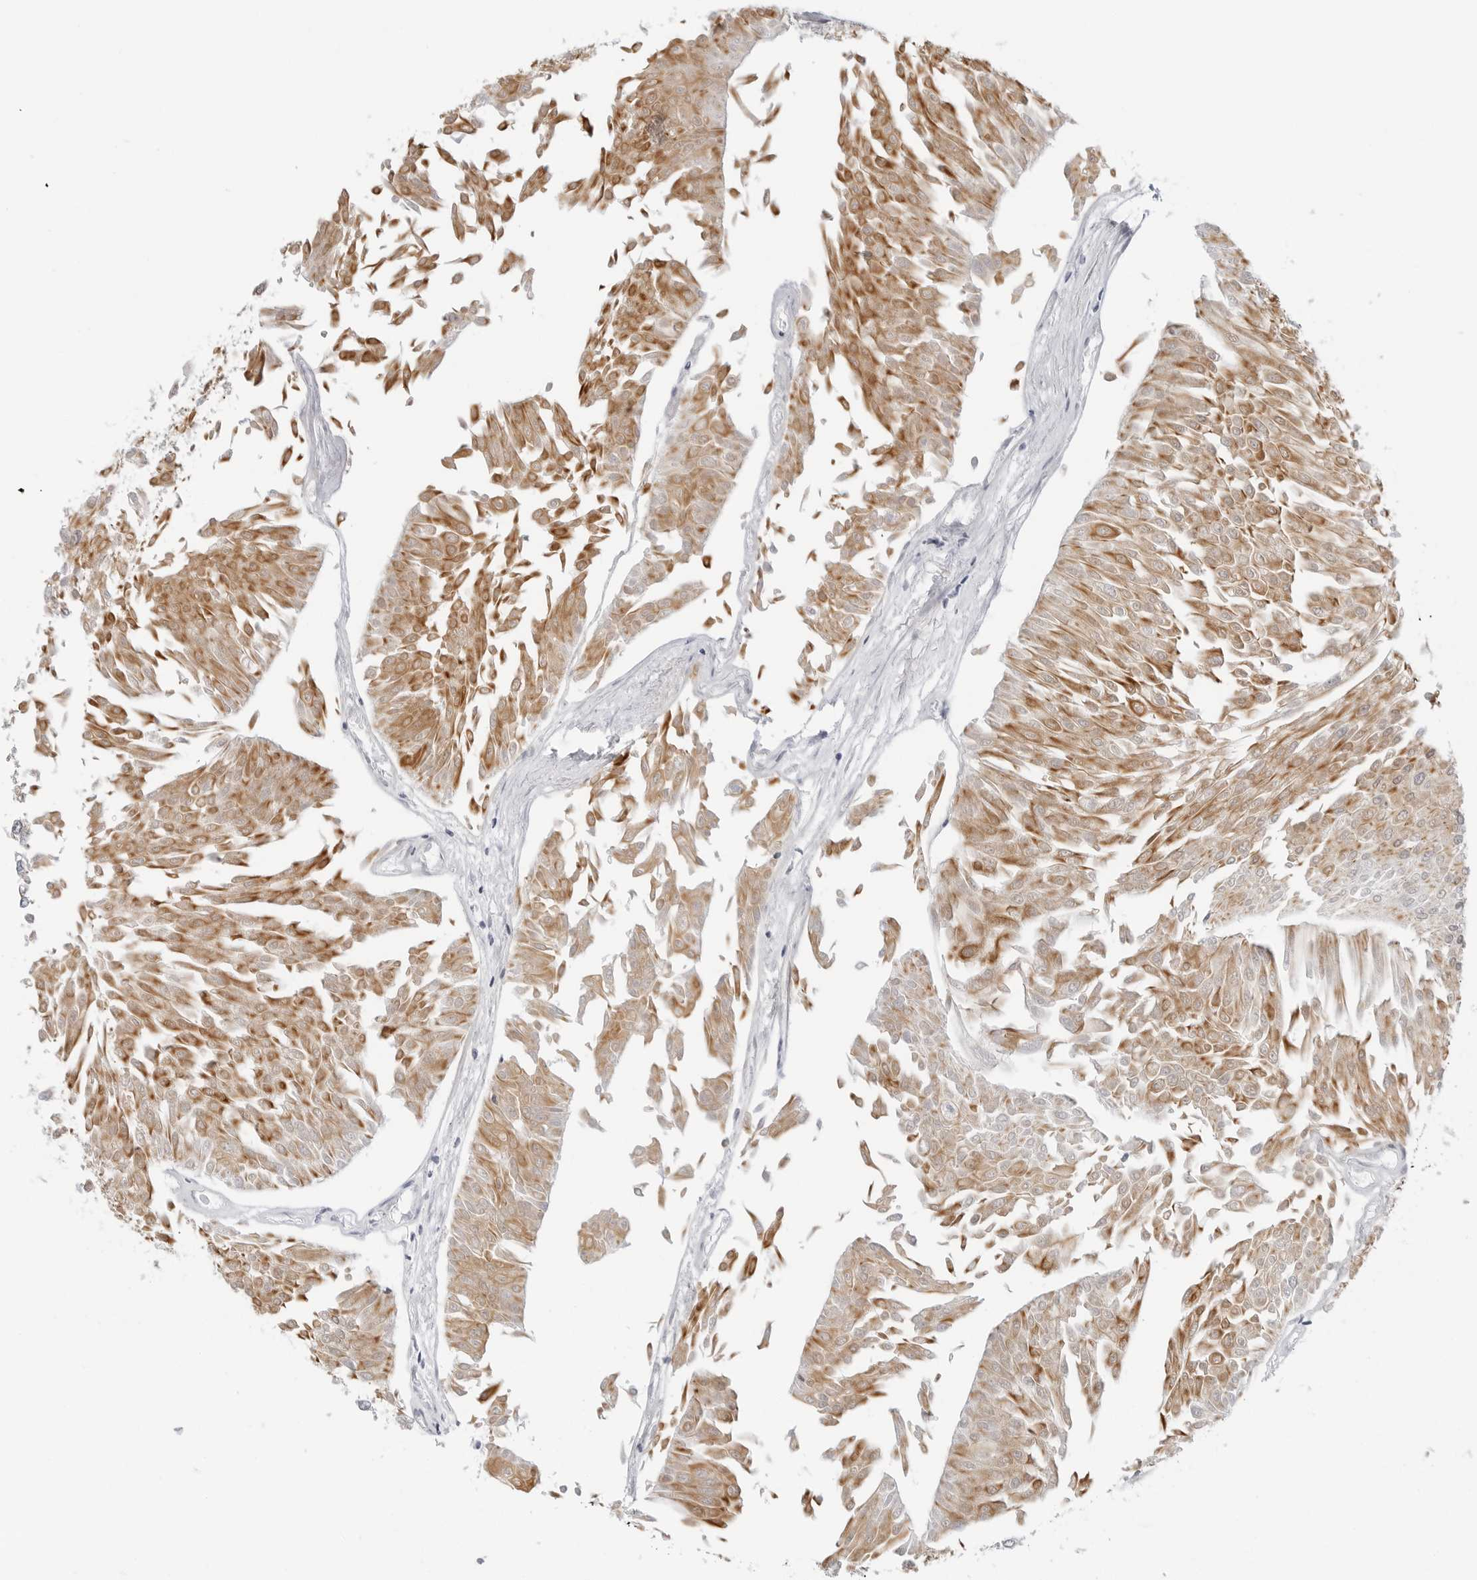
{"staining": {"intensity": "moderate", "quantity": ">75%", "location": "cytoplasmic/membranous"}, "tissue": "urothelial cancer", "cell_type": "Tumor cells", "image_type": "cancer", "snomed": [{"axis": "morphology", "description": "Urothelial carcinoma, Low grade"}, {"axis": "topography", "description": "Urinary bladder"}], "caption": "Immunohistochemical staining of urothelial cancer reveals medium levels of moderate cytoplasmic/membranous expression in approximately >75% of tumor cells. Using DAB (brown) and hematoxylin (blue) stains, captured at high magnification using brightfield microscopy.", "gene": "TSEN2", "patient": {"sex": "male", "age": 67}}